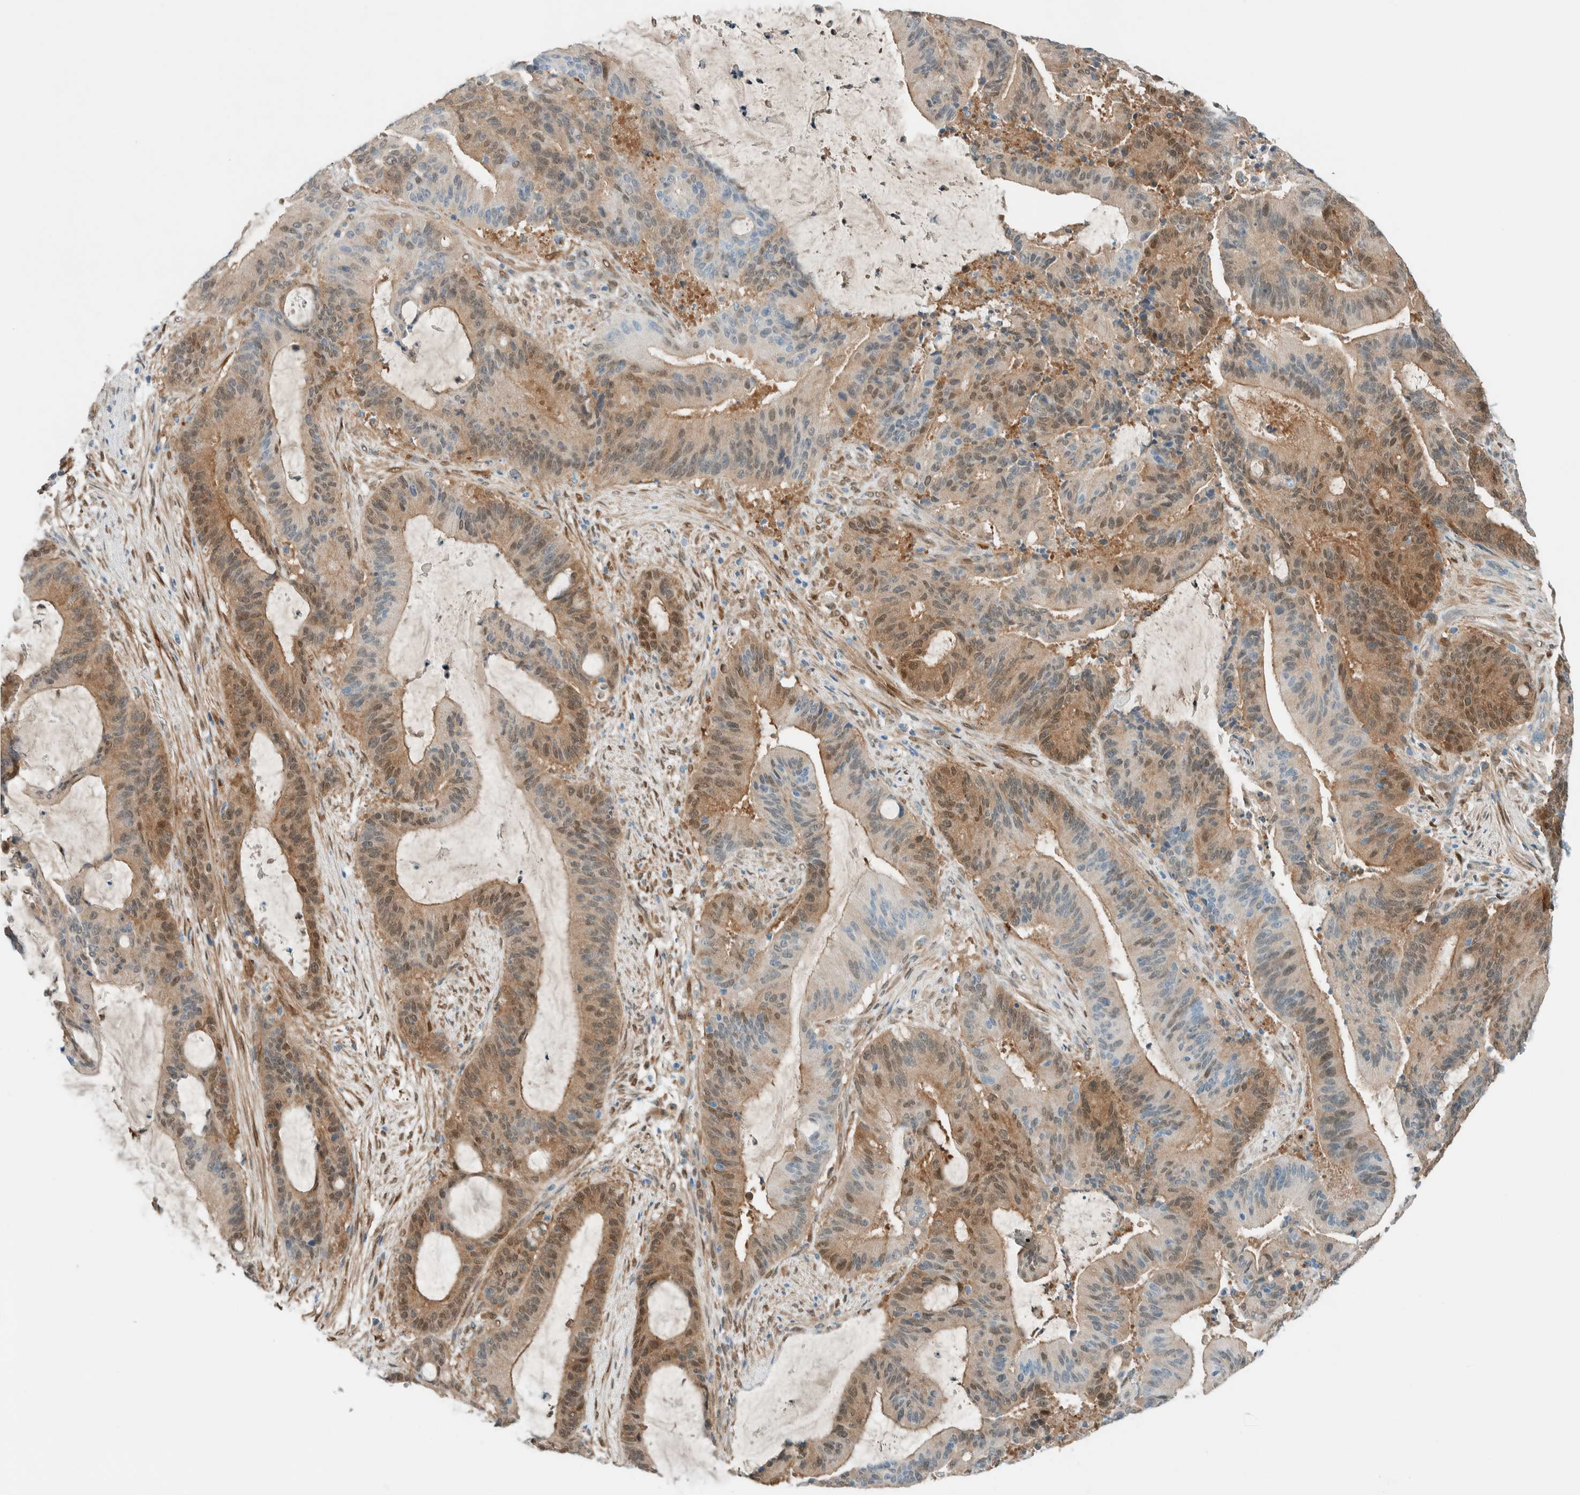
{"staining": {"intensity": "moderate", "quantity": ">75%", "location": "cytoplasmic/membranous,nuclear"}, "tissue": "liver cancer", "cell_type": "Tumor cells", "image_type": "cancer", "snomed": [{"axis": "morphology", "description": "Normal tissue, NOS"}, {"axis": "morphology", "description": "Cholangiocarcinoma"}, {"axis": "topography", "description": "Liver"}, {"axis": "topography", "description": "Peripheral nerve tissue"}], "caption": "Tumor cells show moderate cytoplasmic/membranous and nuclear expression in approximately >75% of cells in liver cholangiocarcinoma. (Stains: DAB in brown, nuclei in blue, Microscopy: brightfield microscopy at high magnification).", "gene": "NXN", "patient": {"sex": "female", "age": 73}}